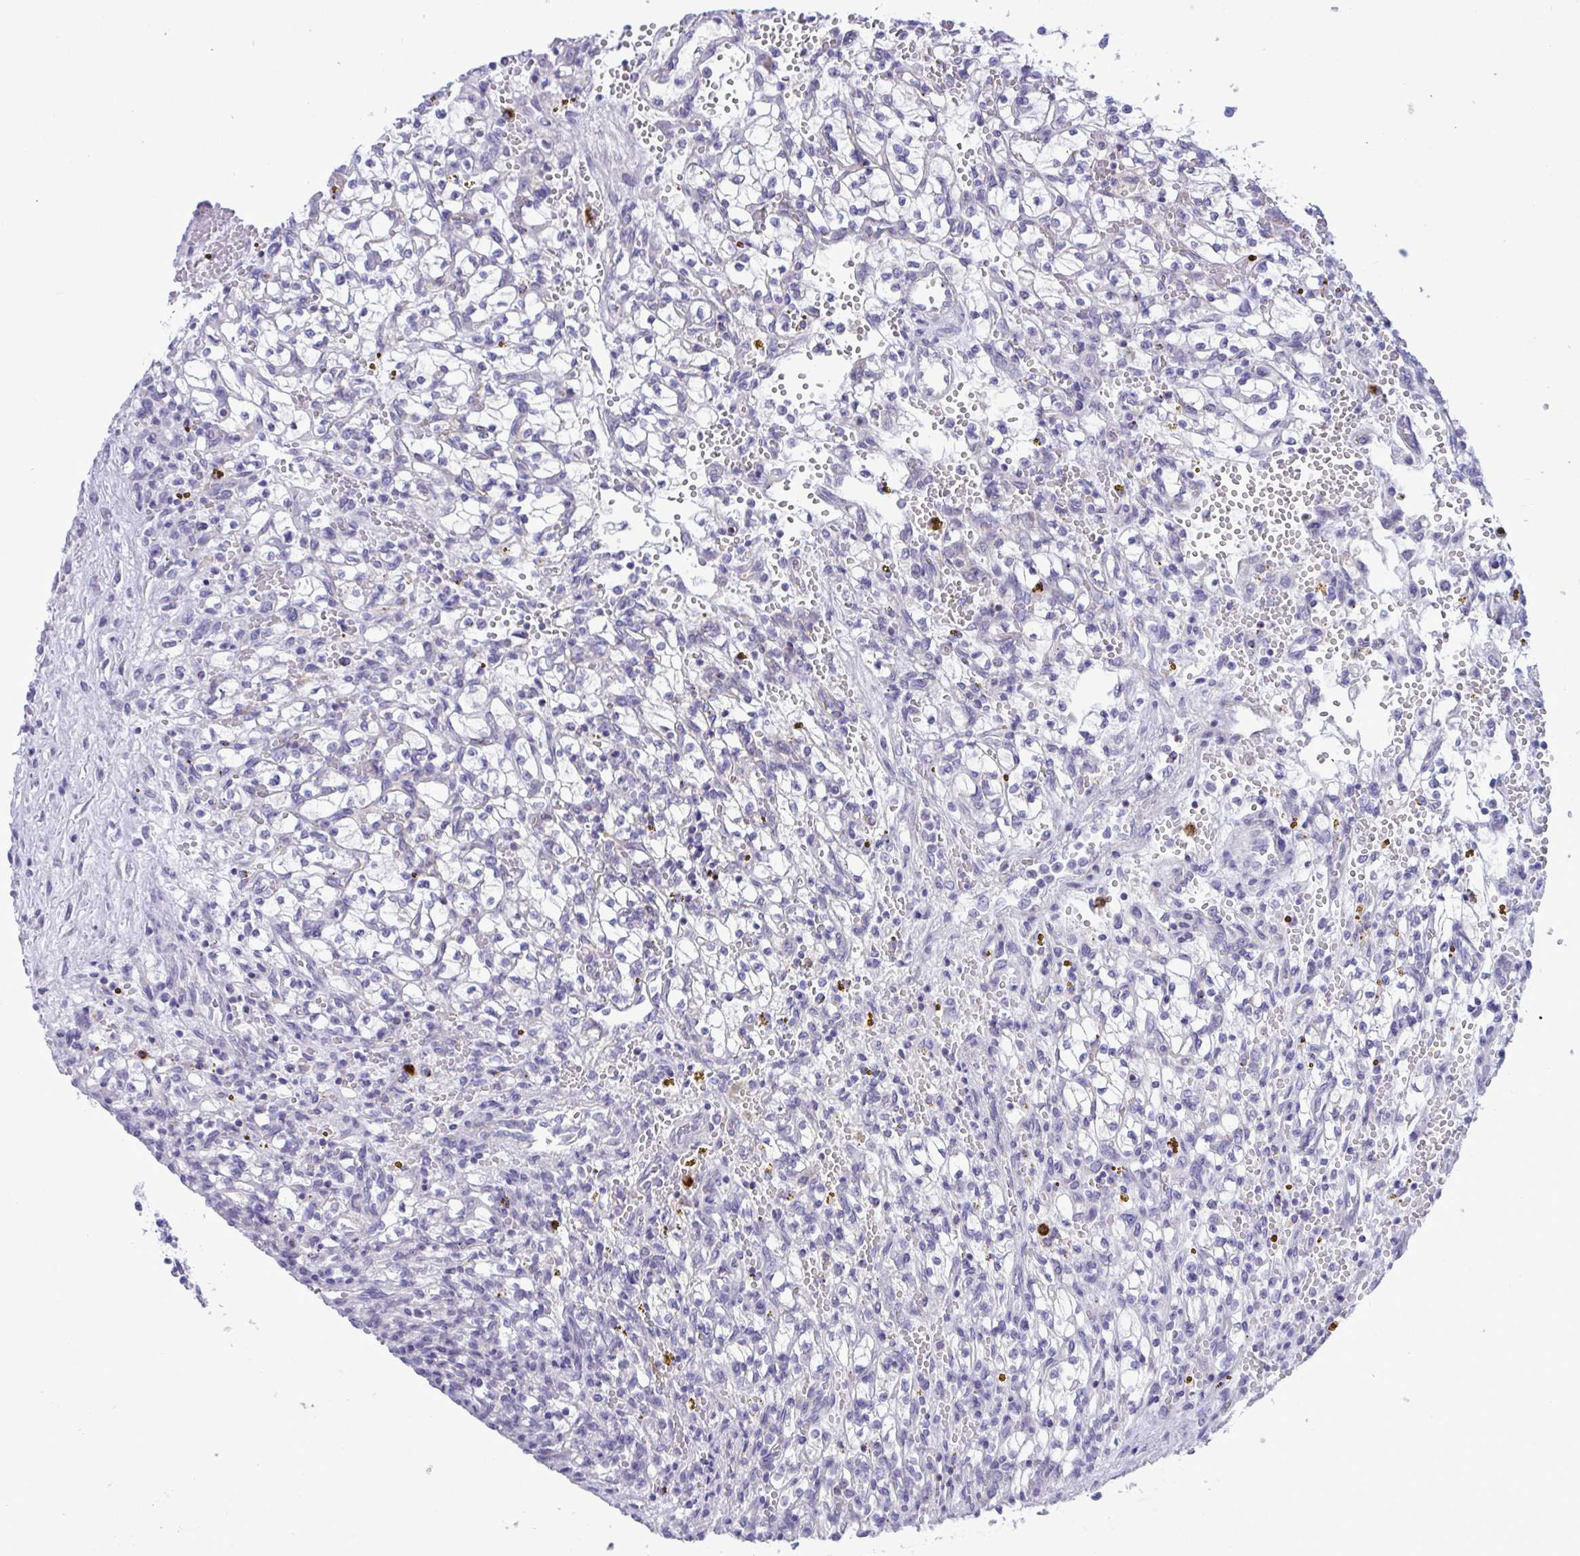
{"staining": {"intensity": "negative", "quantity": "none", "location": "none"}, "tissue": "renal cancer", "cell_type": "Tumor cells", "image_type": "cancer", "snomed": [{"axis": "morphology", "description": "Adenocarcinoma, NOS"}, {"axis": "topography", "description": "Kidney"}], "caption": "IHC micrograph of neoplastic tissue: human renal cancer (adenocarcinoma) stained with DAB shows no significant protein positivity in tumor cells. The staining was performed using DAB to visualize the protein expression in brown, while the nuclei were stained in blue with hematoxylin (Magnification: 20x).", "gene": "SREBF1", "patient": {"sex": "female", "age": 64}}